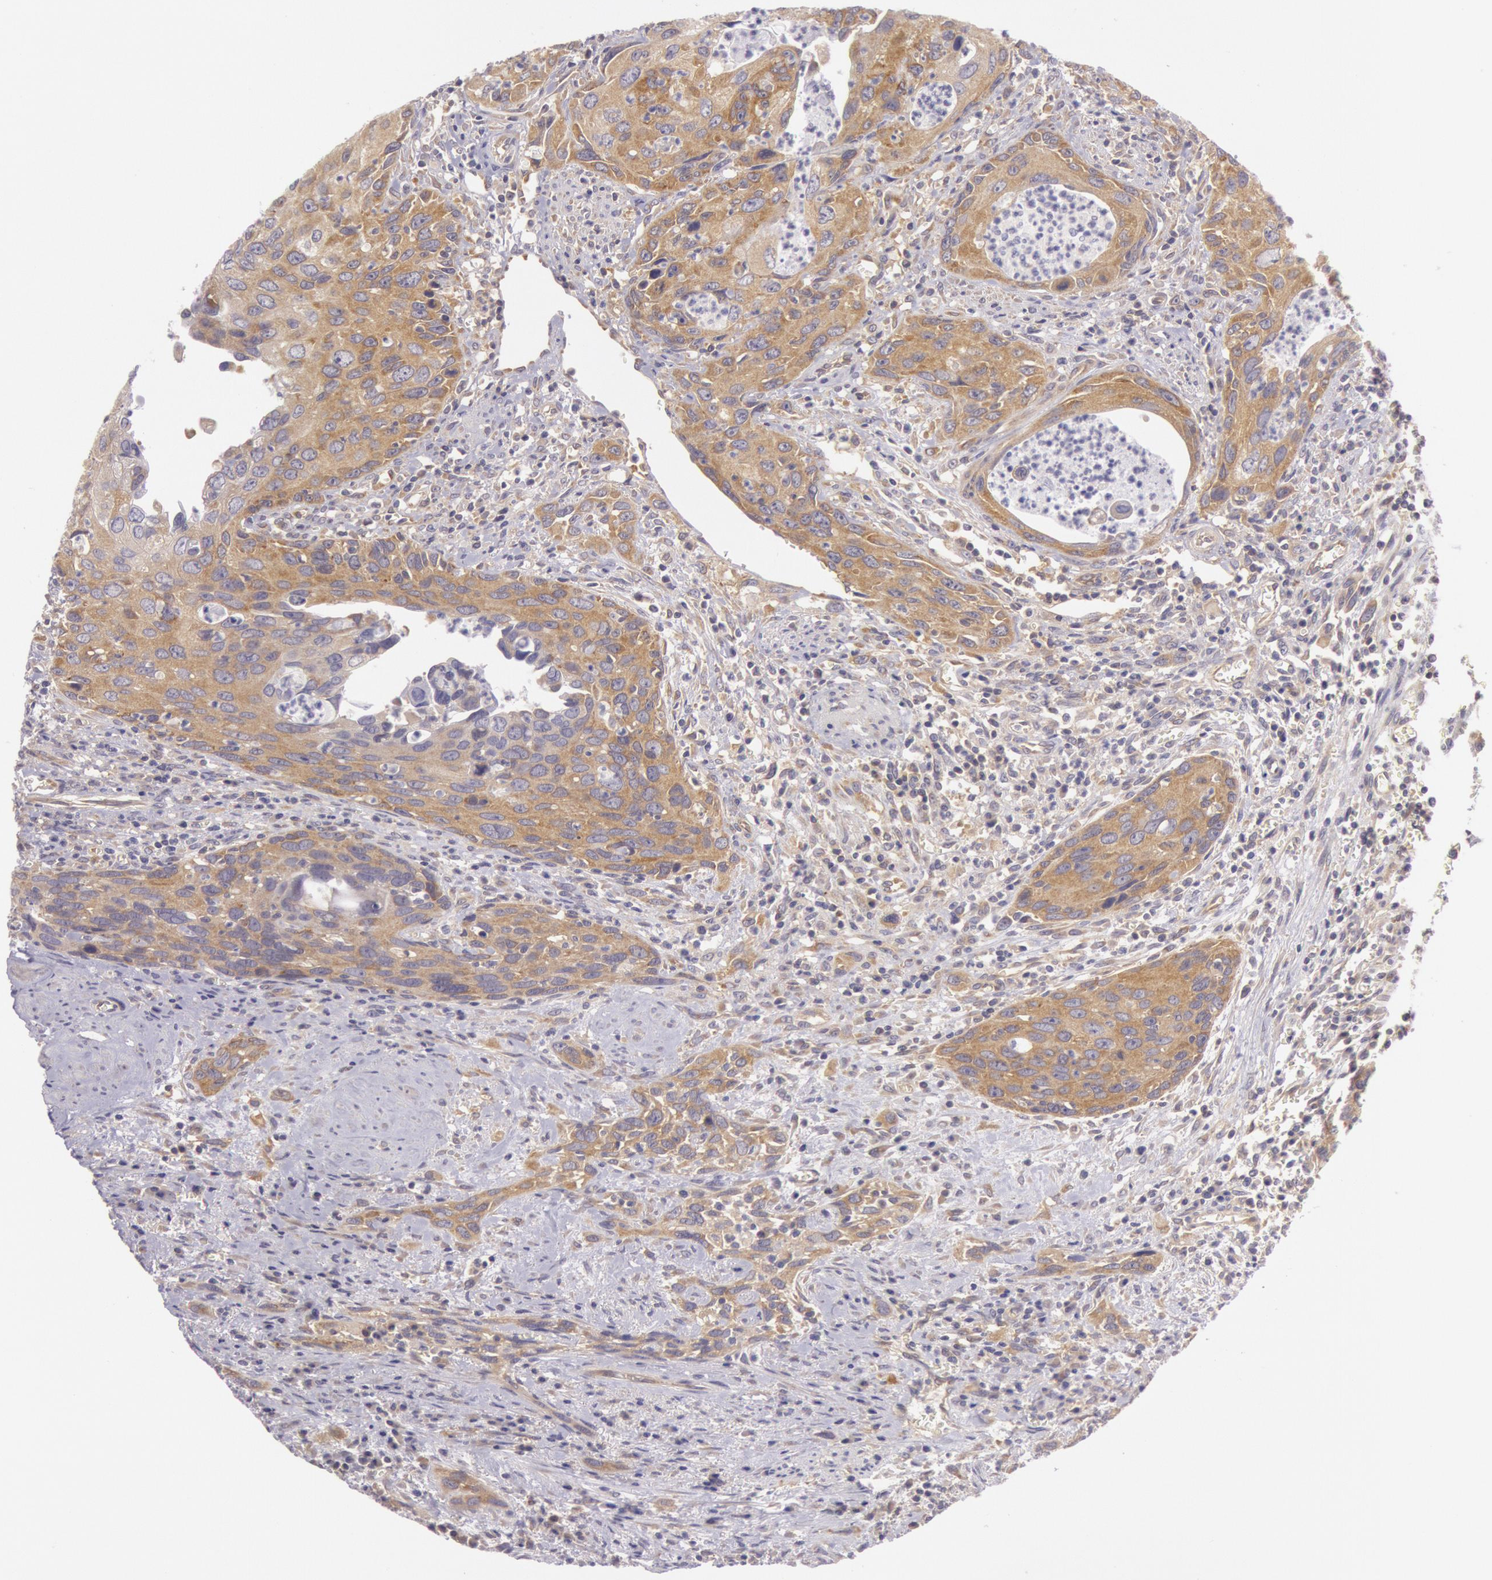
{"staining": {"intensity": "weak", "quantity": ">75%", "location": "cytoplasmic/membranous"}, "tissue": "urothelial cancer", "cell_type": "Tumor cells", "image_type": "cancer", "snomed": [{"axis": "morphology", "description": "Urothelial carcinoma, High grade"}, {"axis": "topography", "description": "Urinary bladder"}], "caption": "Human urothelial cancer stained with a brown dye displays weak cytoplasmic/membranous positive expression in about >75% of tumor cells.", "gene": "CHUK", "patient": {"sex": "male", "age": 71}}